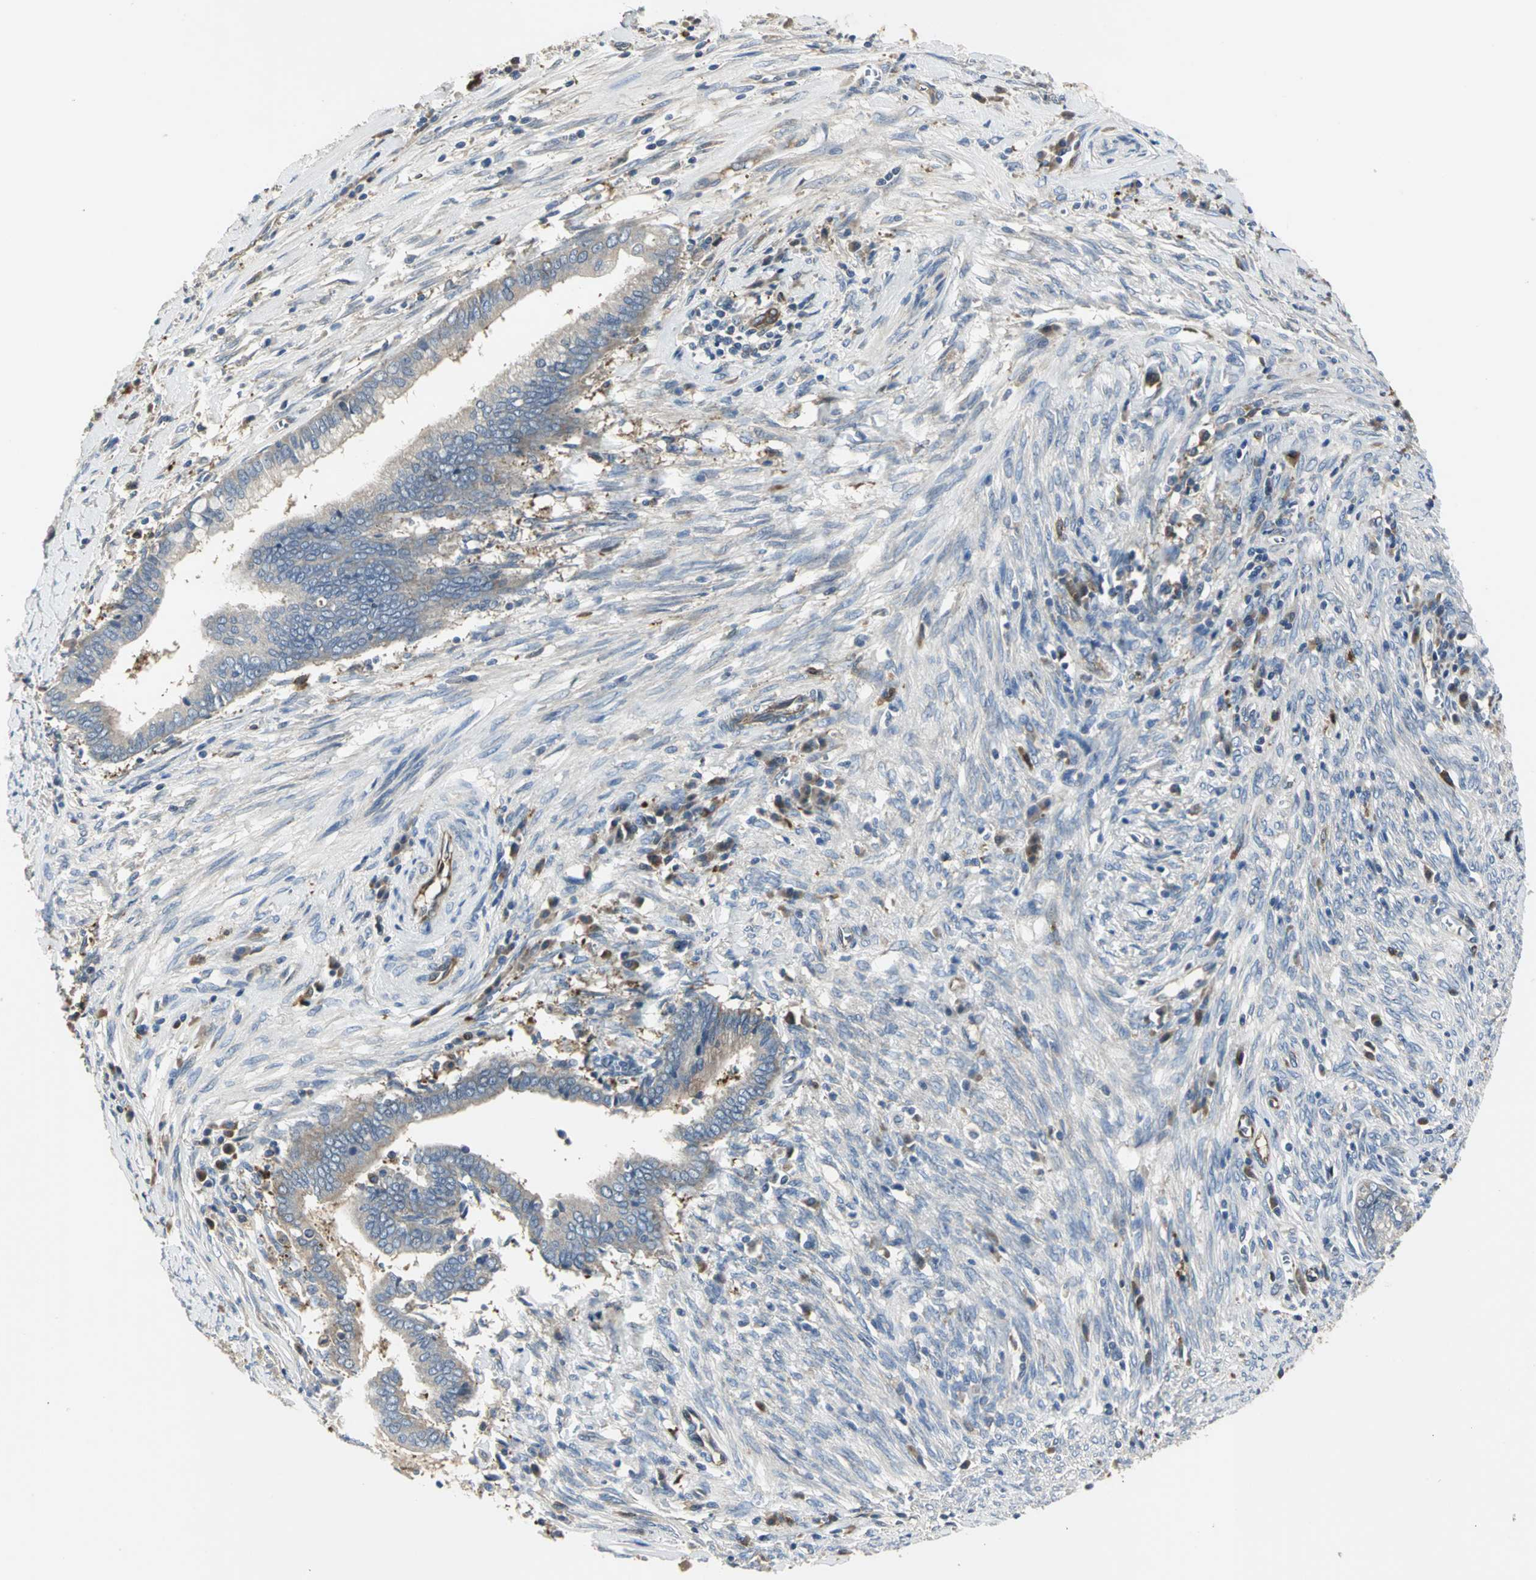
{"staining": {"intensity": "strong", "quantity": ">75%", "location": "cytoplasmic/membranous"}, "tissue": "cervical cancer", "cell_type": "Tumor cells", "image_type": "cancer", "snomed": [{"axis": "morphology", "description": "Adenocarcinoma, NOS"}, {"axis": "topography", "description": "Cervix"}], "caption": "Human adenocarcinoma (cervical) stained with a protein marker exhibits strong staining in tumor cells.", "gene": "CHRNB1", "patient": {"sex": "female", "age": 44}}